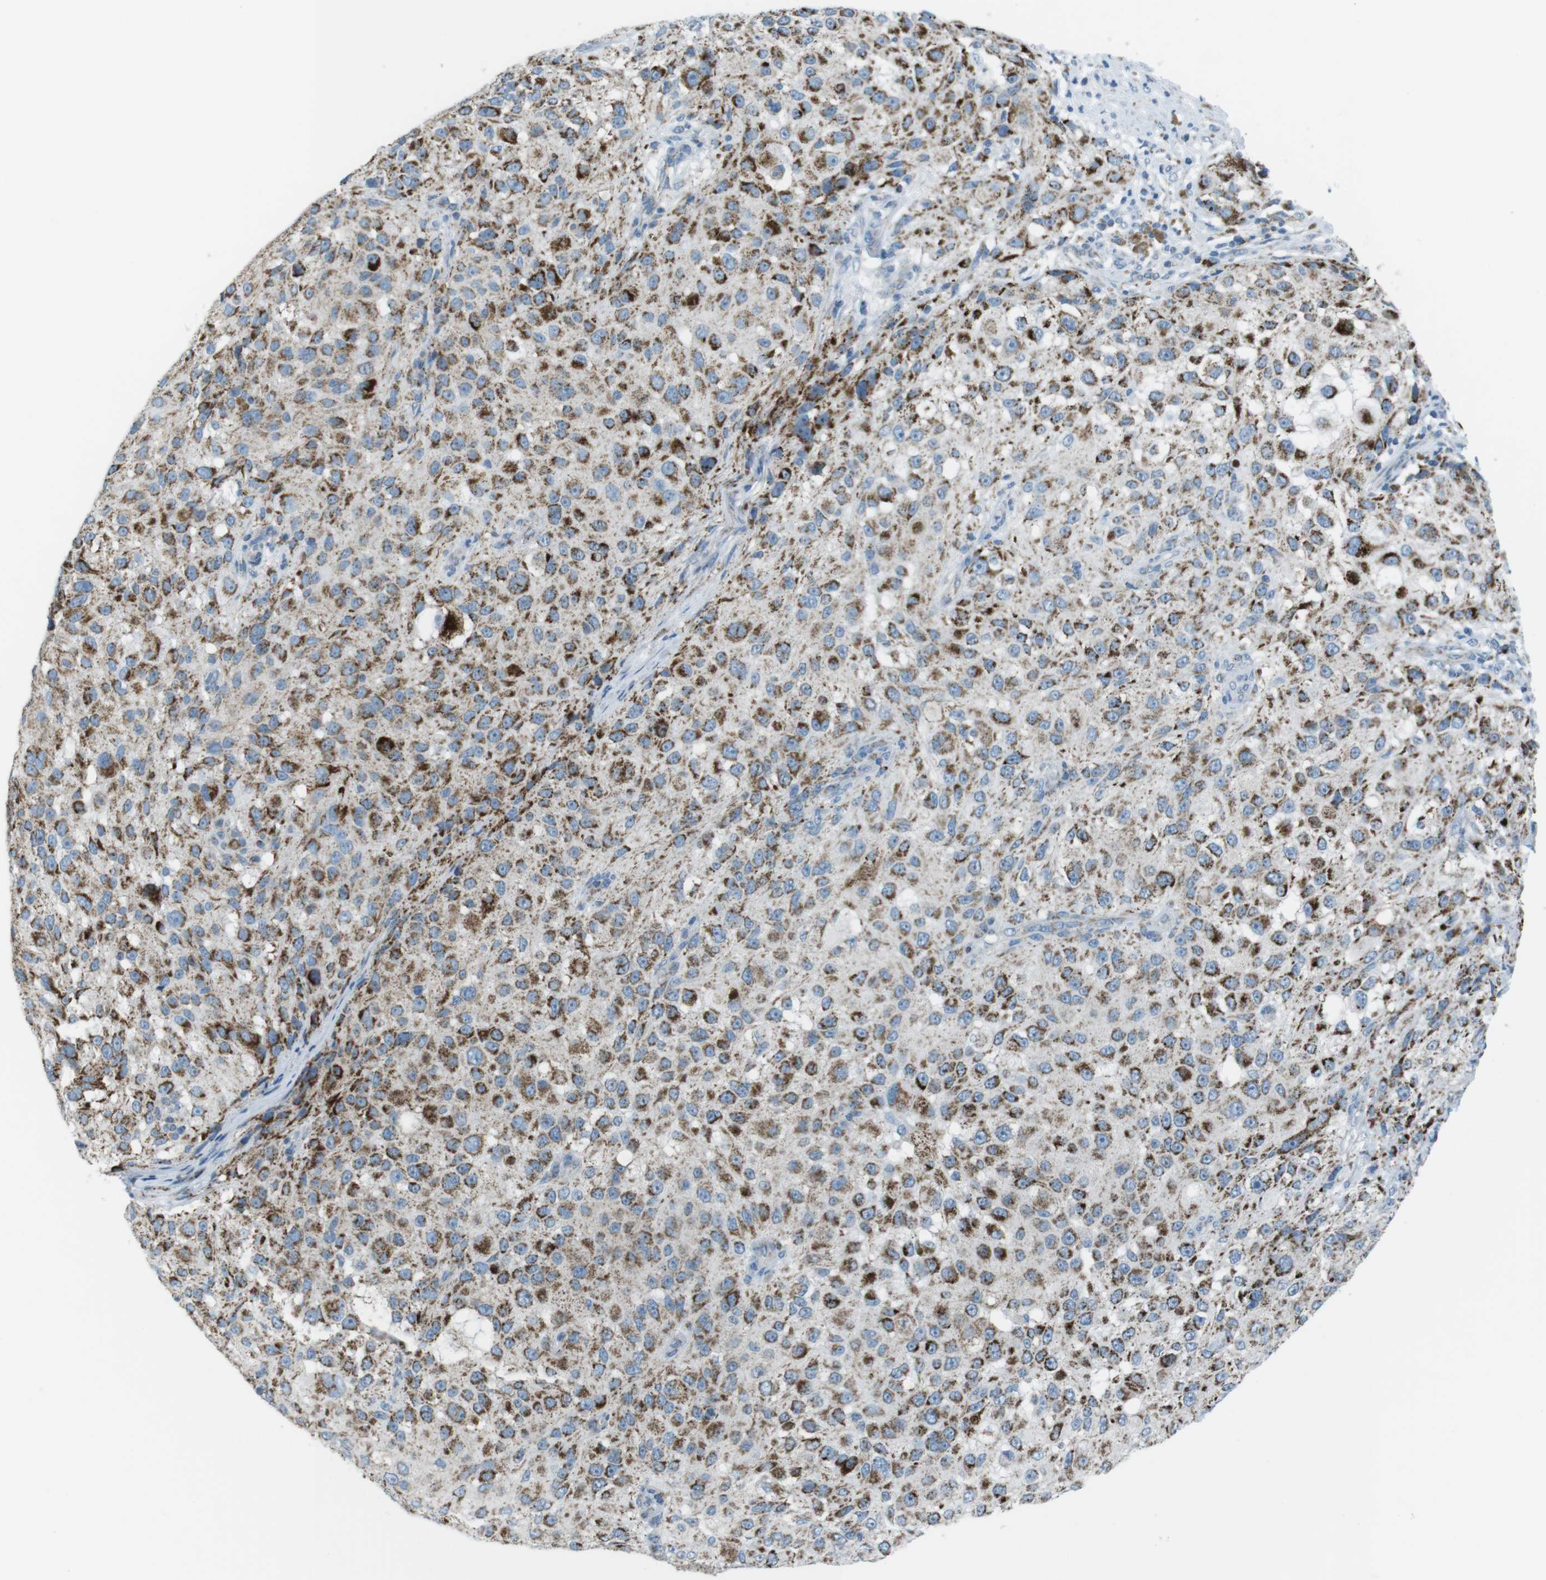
{"staining": {"intensity": "strong", "quantity": "25%-75%", "location": "cytoplasmic/membranous"}, "tissue": "melanoma", "cell_type": "Tumor cells", "image_type": "cancer", "snomed": [{"axis": "morphology", "description": "Necrosis, NOS"}, {"axis": "morphology", "description": "Malignant melanoma, NOS"}, {"axis": "topography", "description": "Skin"}], "caption": "An immunohistochemistry histopathology image of neoplastic tissue is shown. Protein staining in brown labels strong cytoplasmic/membranous positivity in malignant melanoma within tumor cells.", "gene": "DNAJA3", "patient": {"sex": "female", "age": 87}}